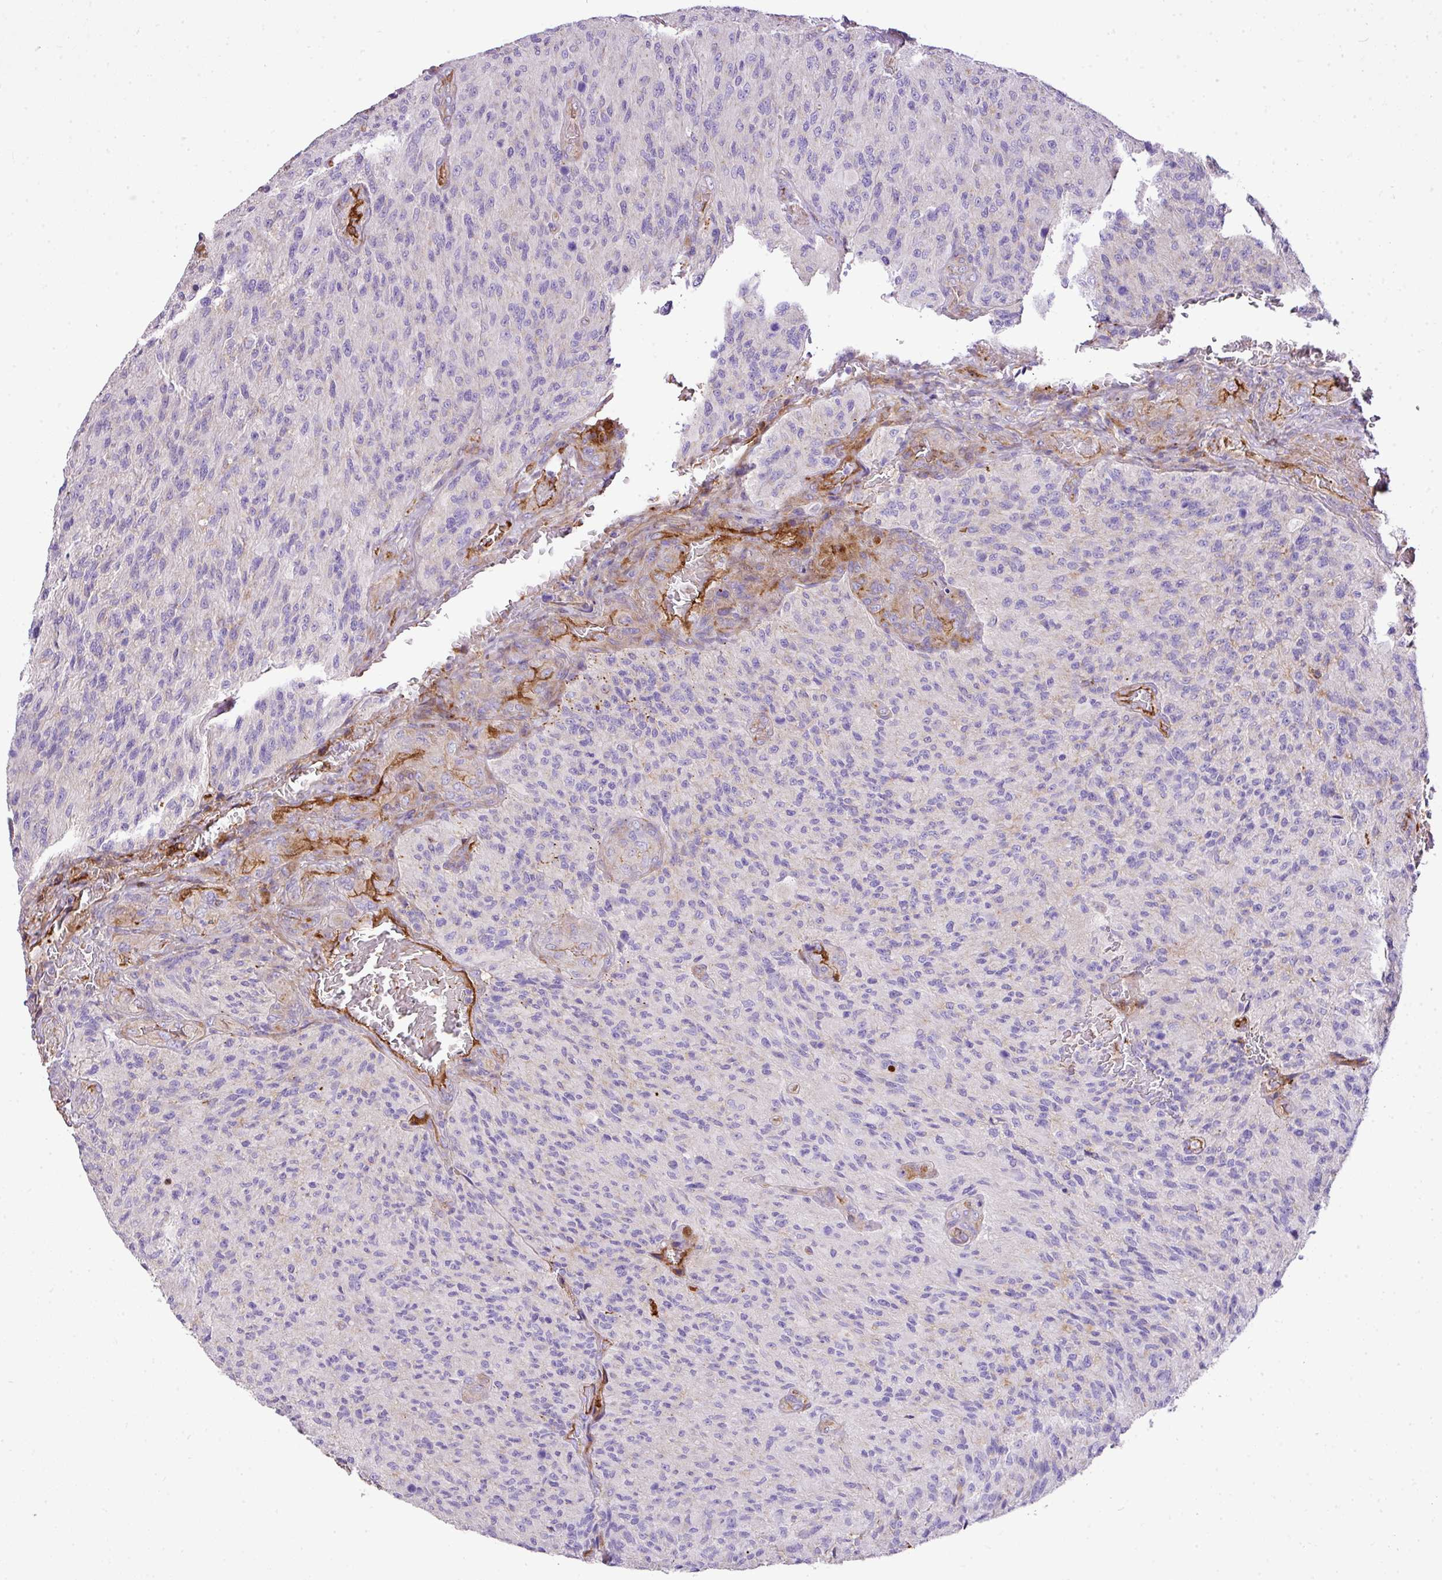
{"staining": {"intensity": "negative", "quantity": "none", "location": "none"}, "tissue": "glioma", "cell_type": "Tumor cells", "image_type": "cancer", "snomed": [{"axis": "morphology", "description": "Normal tissue, NOS"}, {"axis": "morphology", "description": "Glioma, malignant, High grade"}, {"axis": "topography", "description": "Cerebral cortex"}], "caption": "Histopathology image shows no significant protein positivity in tumor cells of malignant glioma (high-grade).", "gene": "CTXN2", "patient": {"sex": "male", "age": 56}}